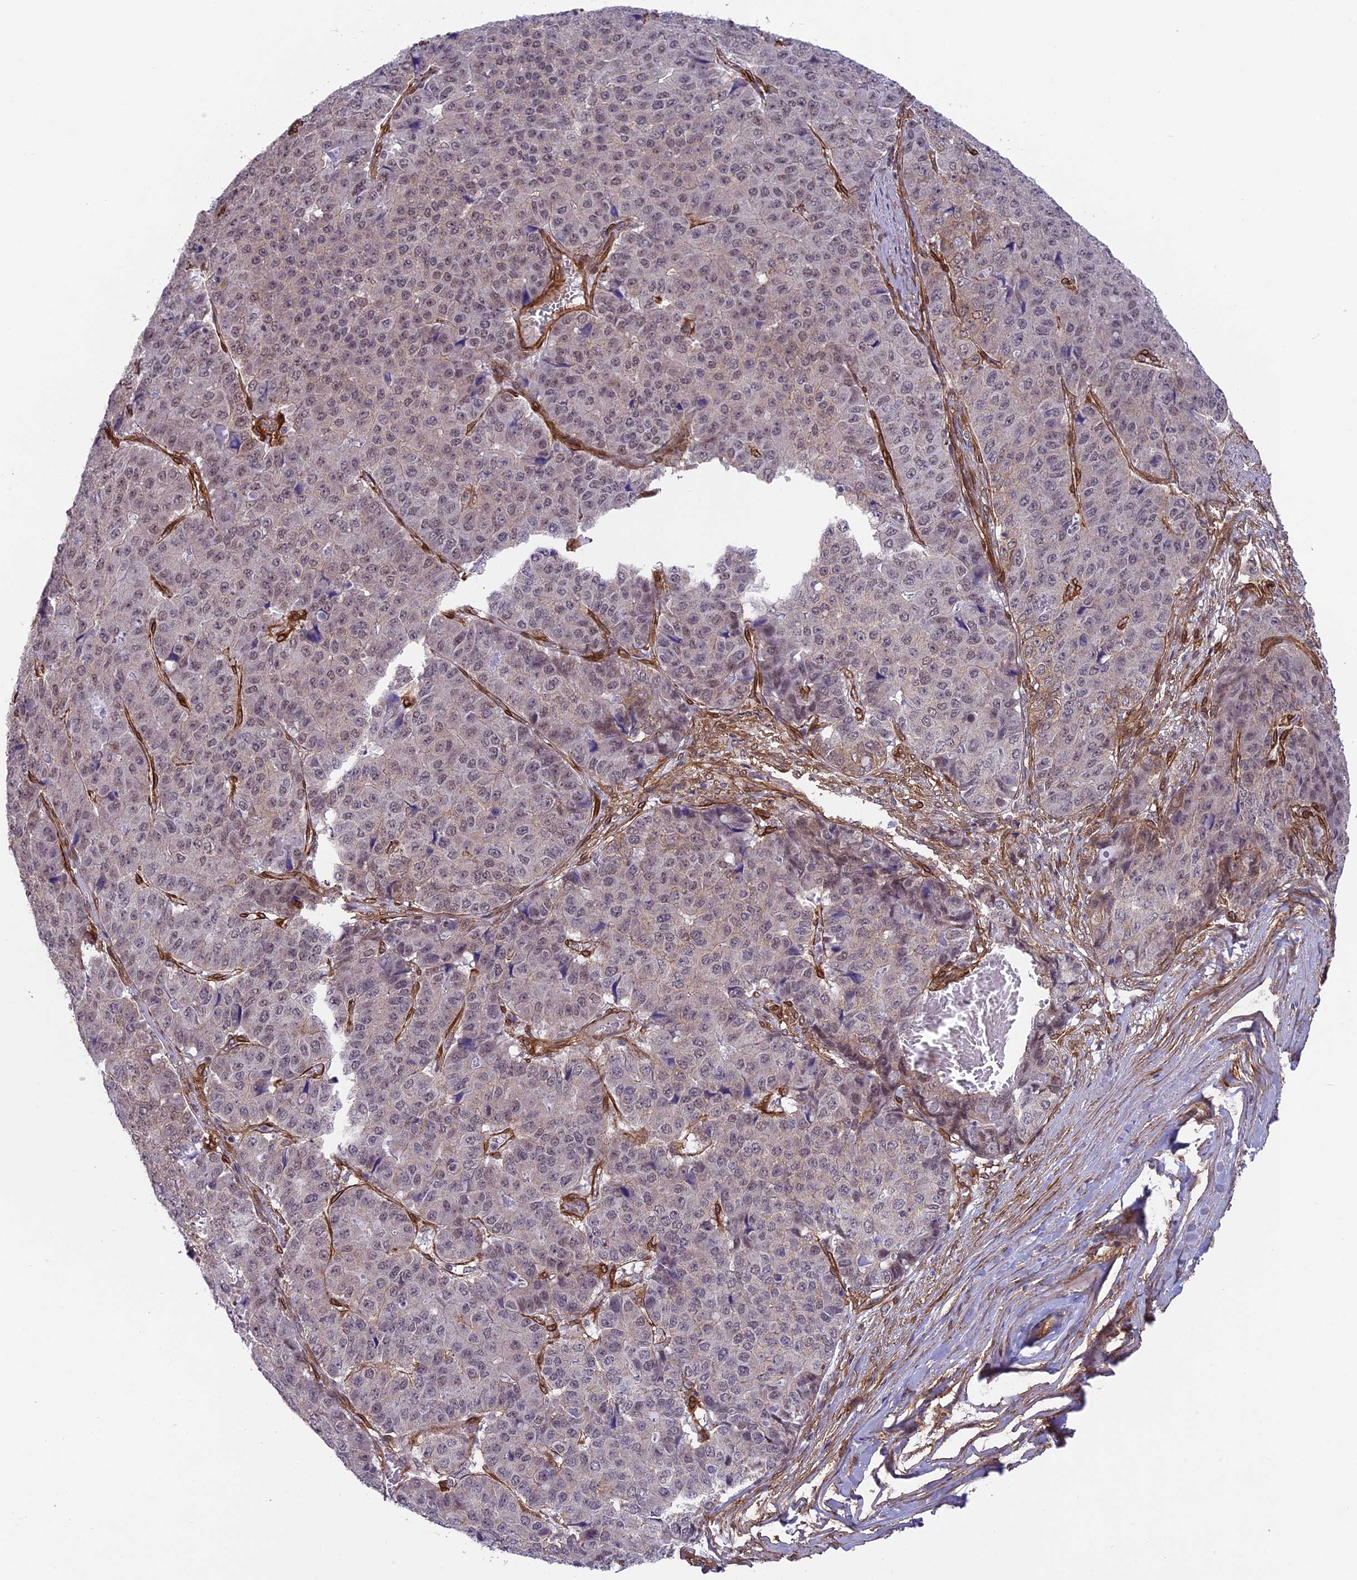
{"staining": {"intensity": "weak", "quantity": "<25%", "location": "nuclear"}, "tissue": "pancreatic cancer", "cell_type": "Tumor cells", "image_type": "cancer", "snomed": [{"axis": "morphology", "description": "Adenocarcinoma, NOS"}, {"axis": "topography", "description": "Pancreas"}], "caption": "An image of pancreatic cancer (adenocarcinoma) stained for a protein shows no brown staining in tumor cells.", "gene": "TNS1", "patient": {"sex": "male", "age": 50}}